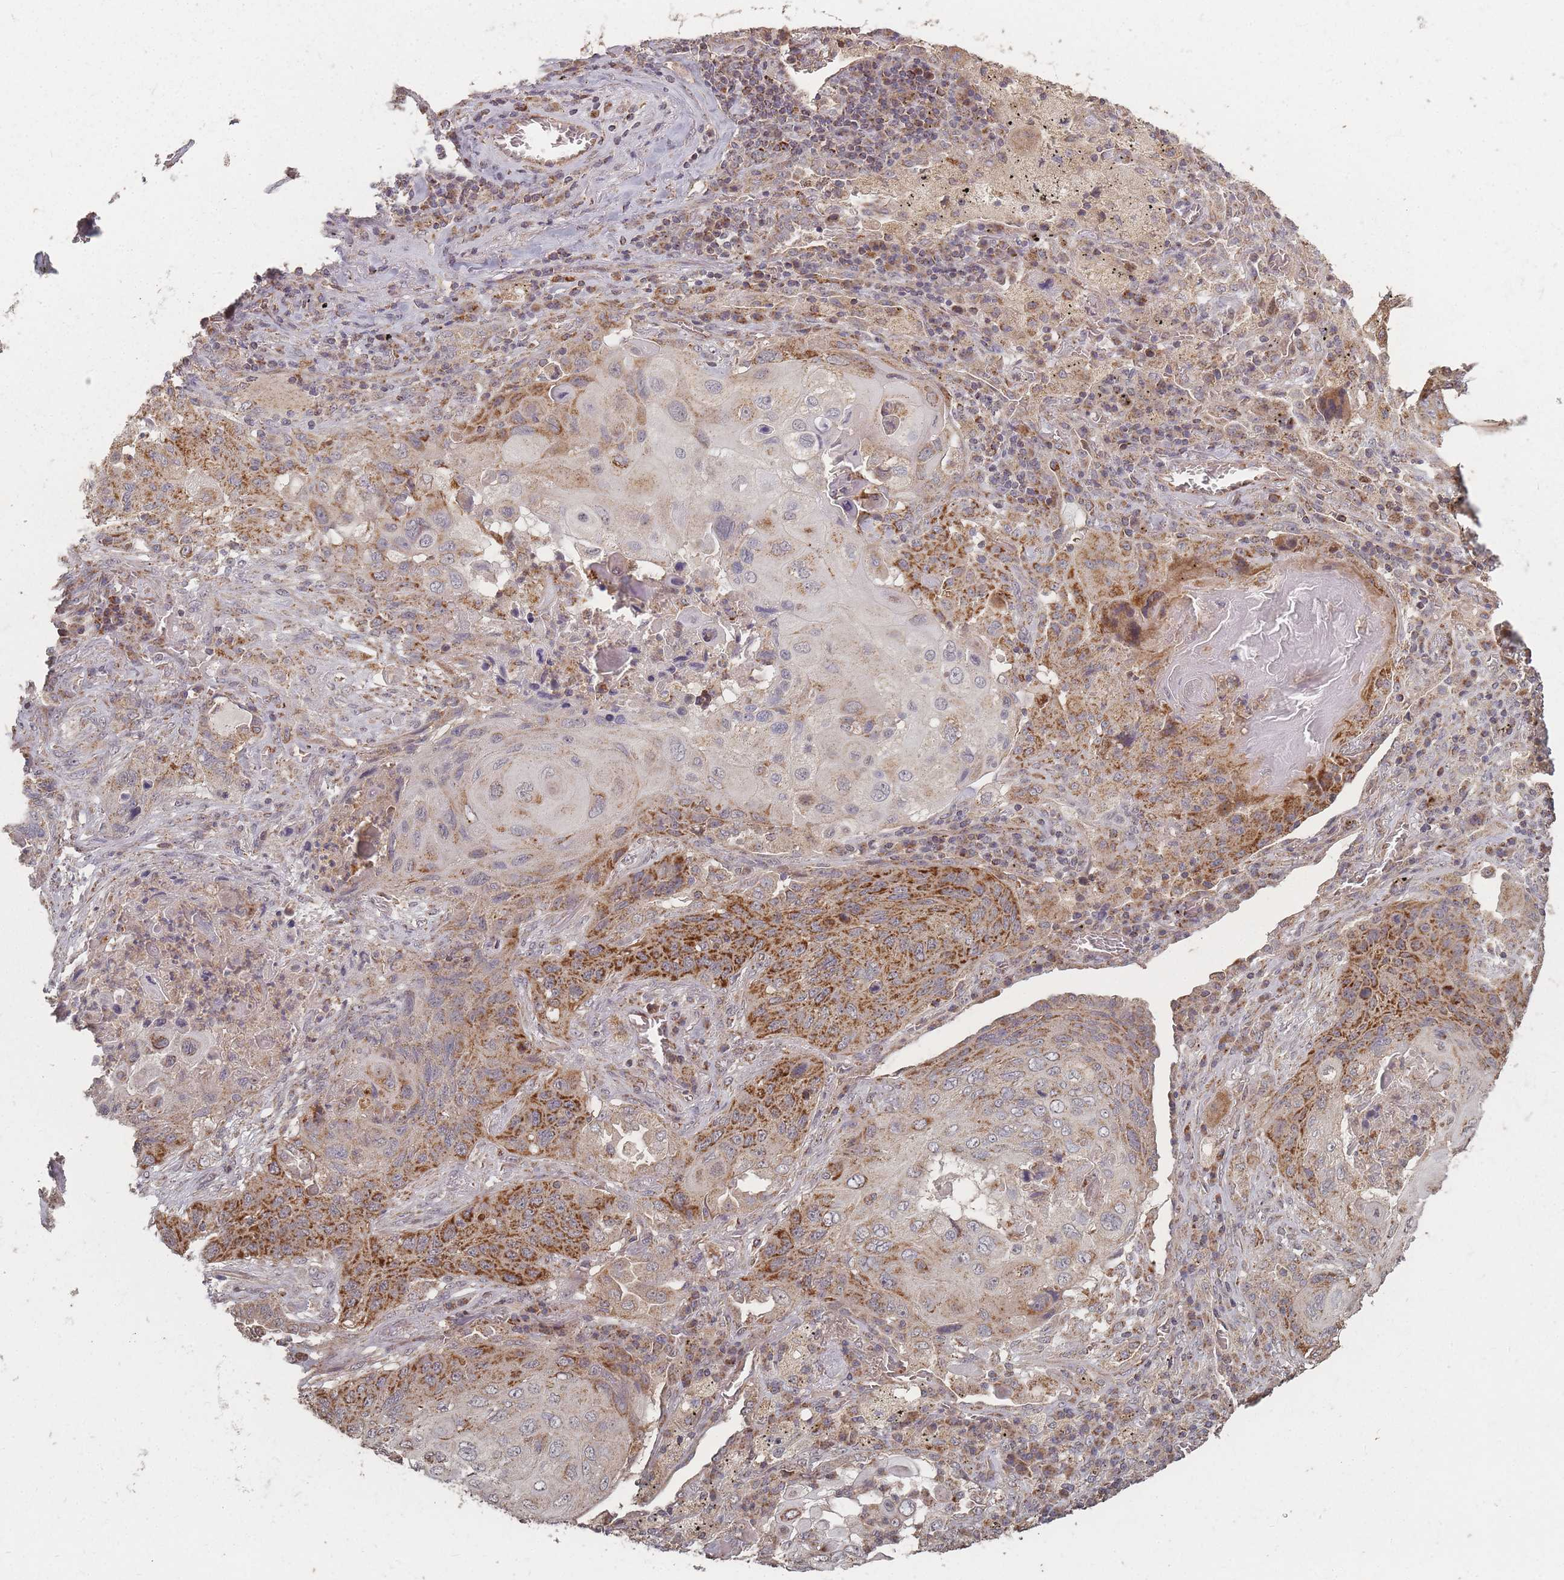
{"staining": {"intensity": "strong", "quantity": "25%-75%", "location": "cytoplasmic/membranous"}, "tissue": "lung cancer", "cell_type": "Tumor cells", "image_type": "cancer", "snomed": [{"axis": "morphology", "description": "Squamous cell carcinoma, NOS"}, {"axis": "topography", "description": "Lung"}], "caption": "Brown immunohistochemical staining in lung cancer (squamous cell carcinoma) shows strong cytoplasmic/membranous staining in about 25%-75% of tumor cells.", "gene": "LYRM7", "patient": {"sex": "female", "age": 63}}